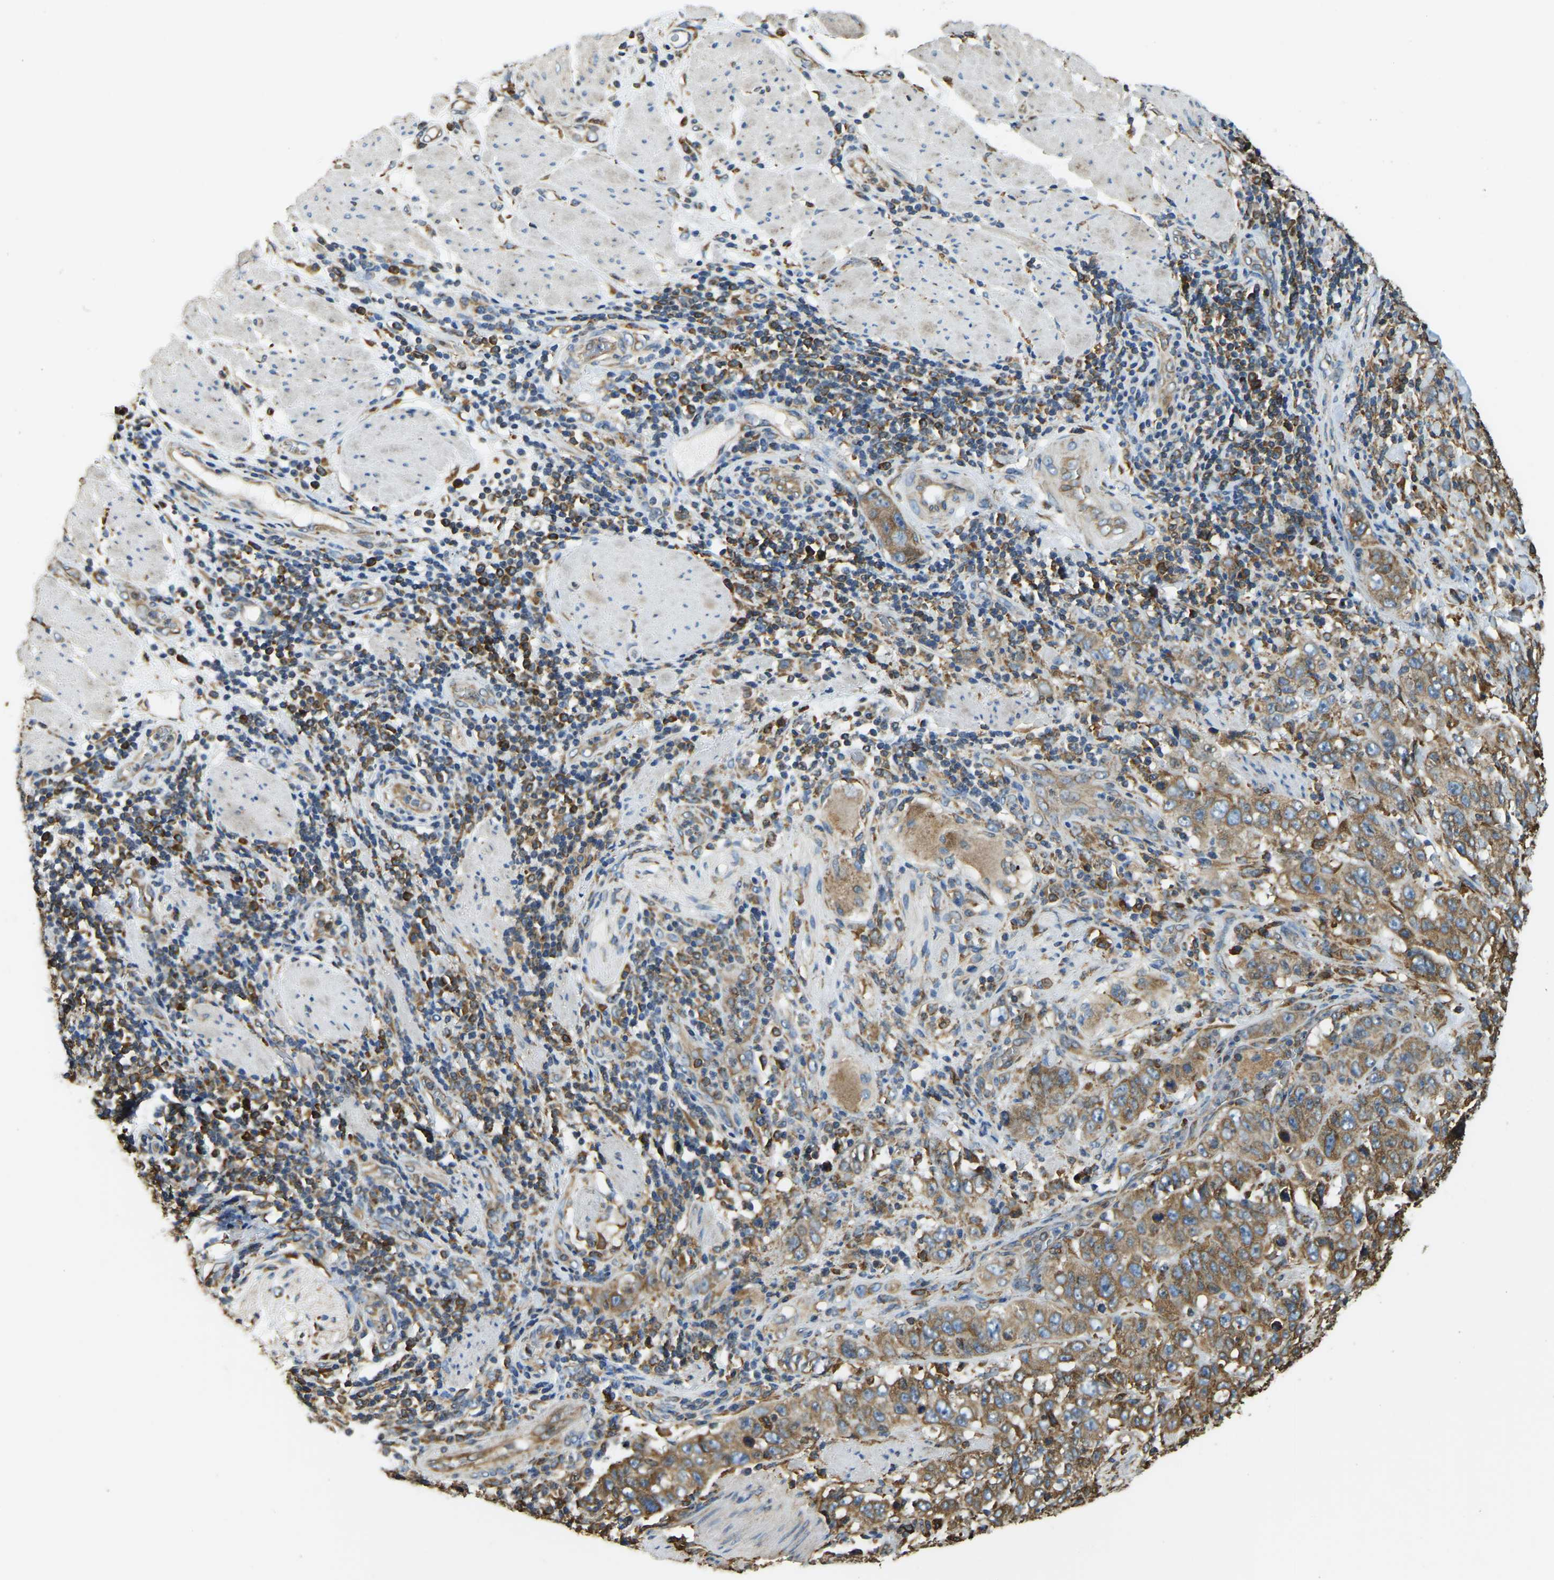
{"staining": {"intensity": "moderate", "quantity": ">75%", "location": "cytoplasmic/membranous"}, "tissue": "stomach cancer", "cell_type": "Tumor cells", "image_type": "cancer", "snomed": [{"axis": "morphology", "description": "Adenocarcinoma, NOS"}, {"axis": "topography", "description": "Stomach"}], "caption": "Moderate cytoplasmic/membranous staining for a protein is seen in approximately >75% of tumor cells of stomach adenocarcinoma using immunohistochemistry (IHC).", "gene": "RNF115", "patient": {"sex": "male", "age": 48}}